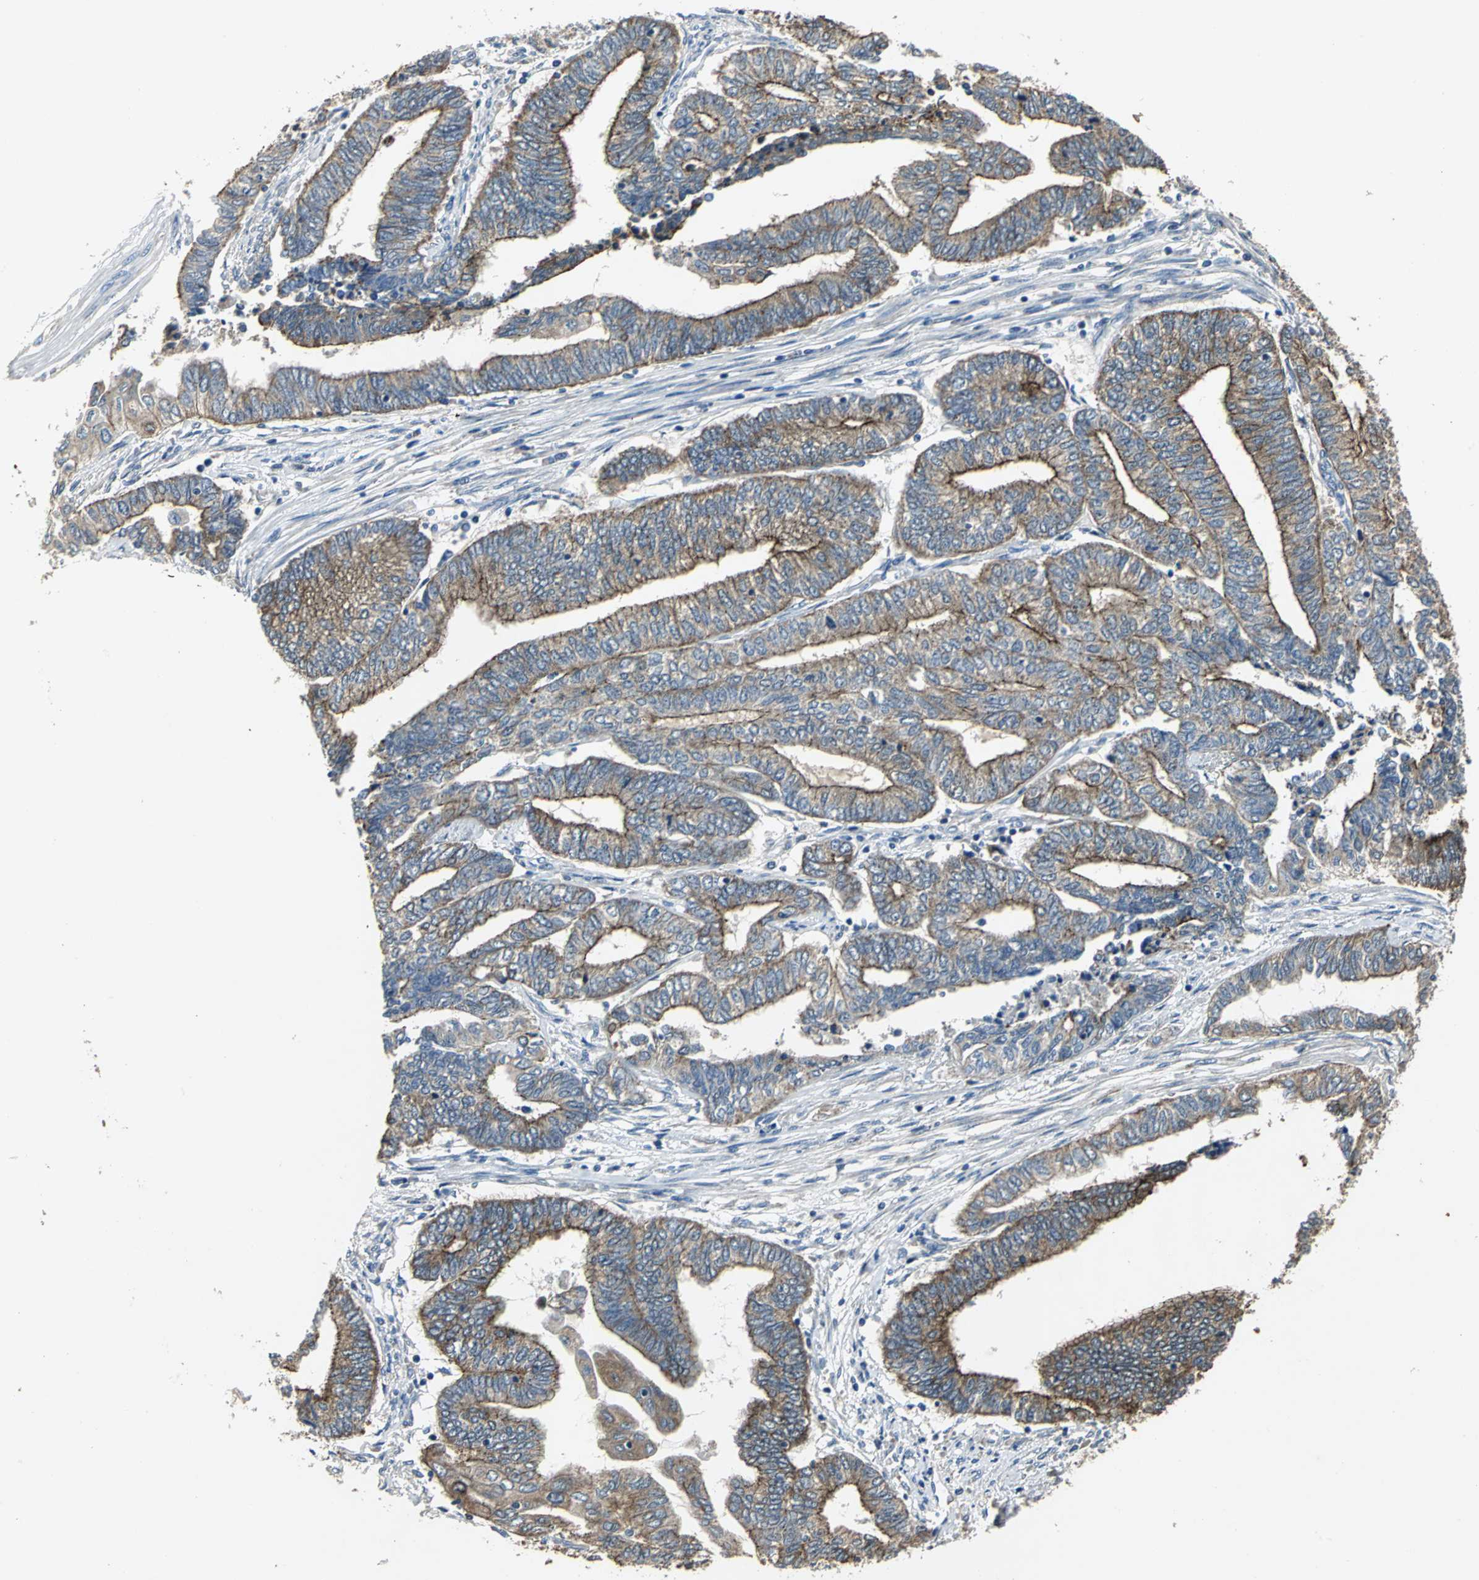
{"staining": {"intensity": "moderate", "quantity": ">75%", "location": "cytoplasmic/membranous"}, "tissue": "endometrial cancer", "cell_type": "Tumor cells", "image_type": "cancer", "snomed": [{"axis": "morphology", "description": "Adenocarcinoma, NOS"}, {"axis": "topography", "description": "Uterus"}, {"axis": "topography", "description": "Endometrium"}], "caption": "An immunohistochemistry (IHC) photomicrograph of tumor tissue is shown. Protein staining in brown labels moderate cytoplasmic/membranous positivity in adenocarcinoma (endometrial) within tumor cells.", "gene": "OCLN", "patient": {"sex": "female", "age": 70}}